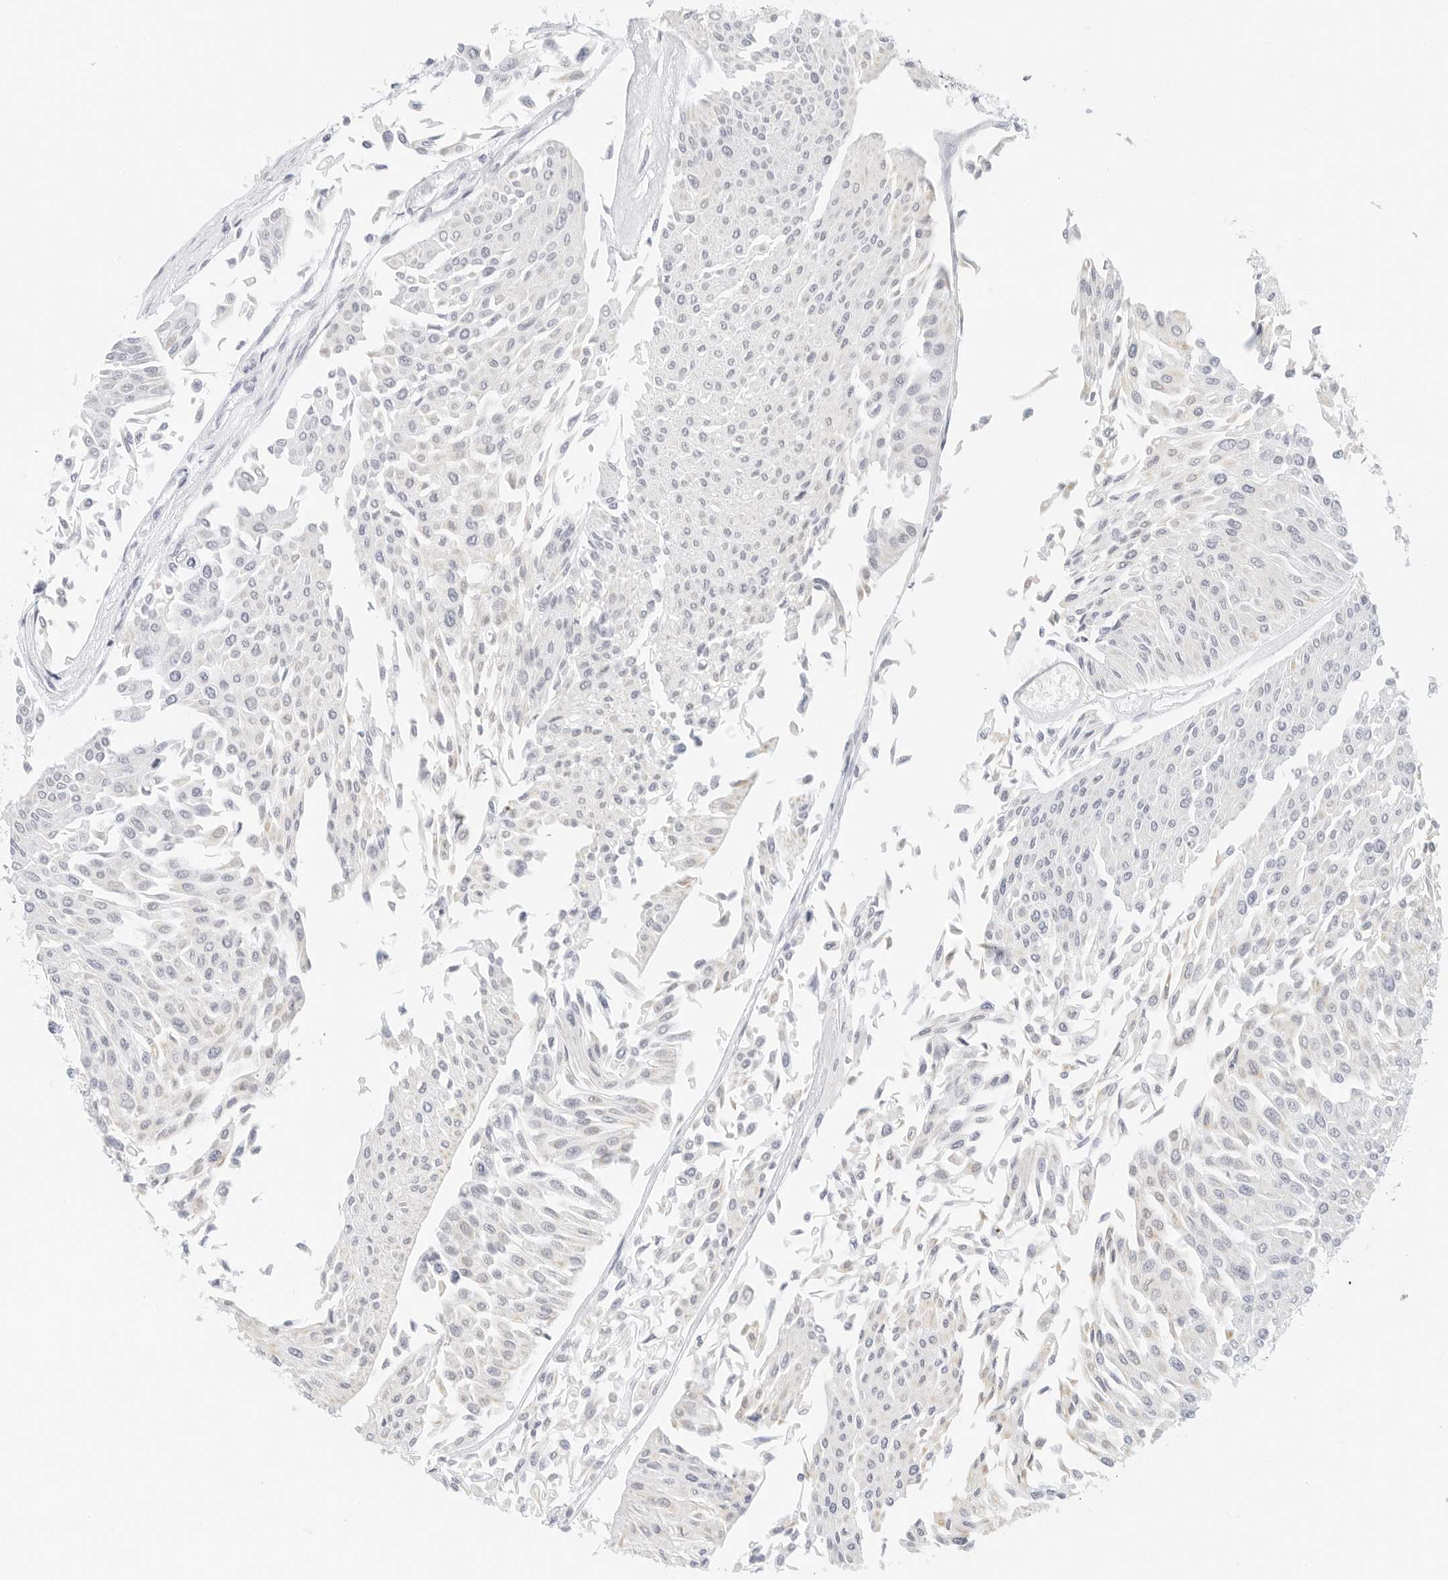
{"staining": {"intensity": "negative", "quantity": "none", "location": "none"}, "tissue": "urothelial cancer", "cell_type": "Tumor cells", "image_type": "cancer", "snomed": [{"axis": "morphology", "description": "Urothelial carcinoma, Low grade"}, {"axis": "topography", "description": "Urinary bladder"}], "caption": "Tumor cells show no significant protein staining in urothelial cancer.", "gene": "CD22", "patient": {"sex": "male", "age": 67}}